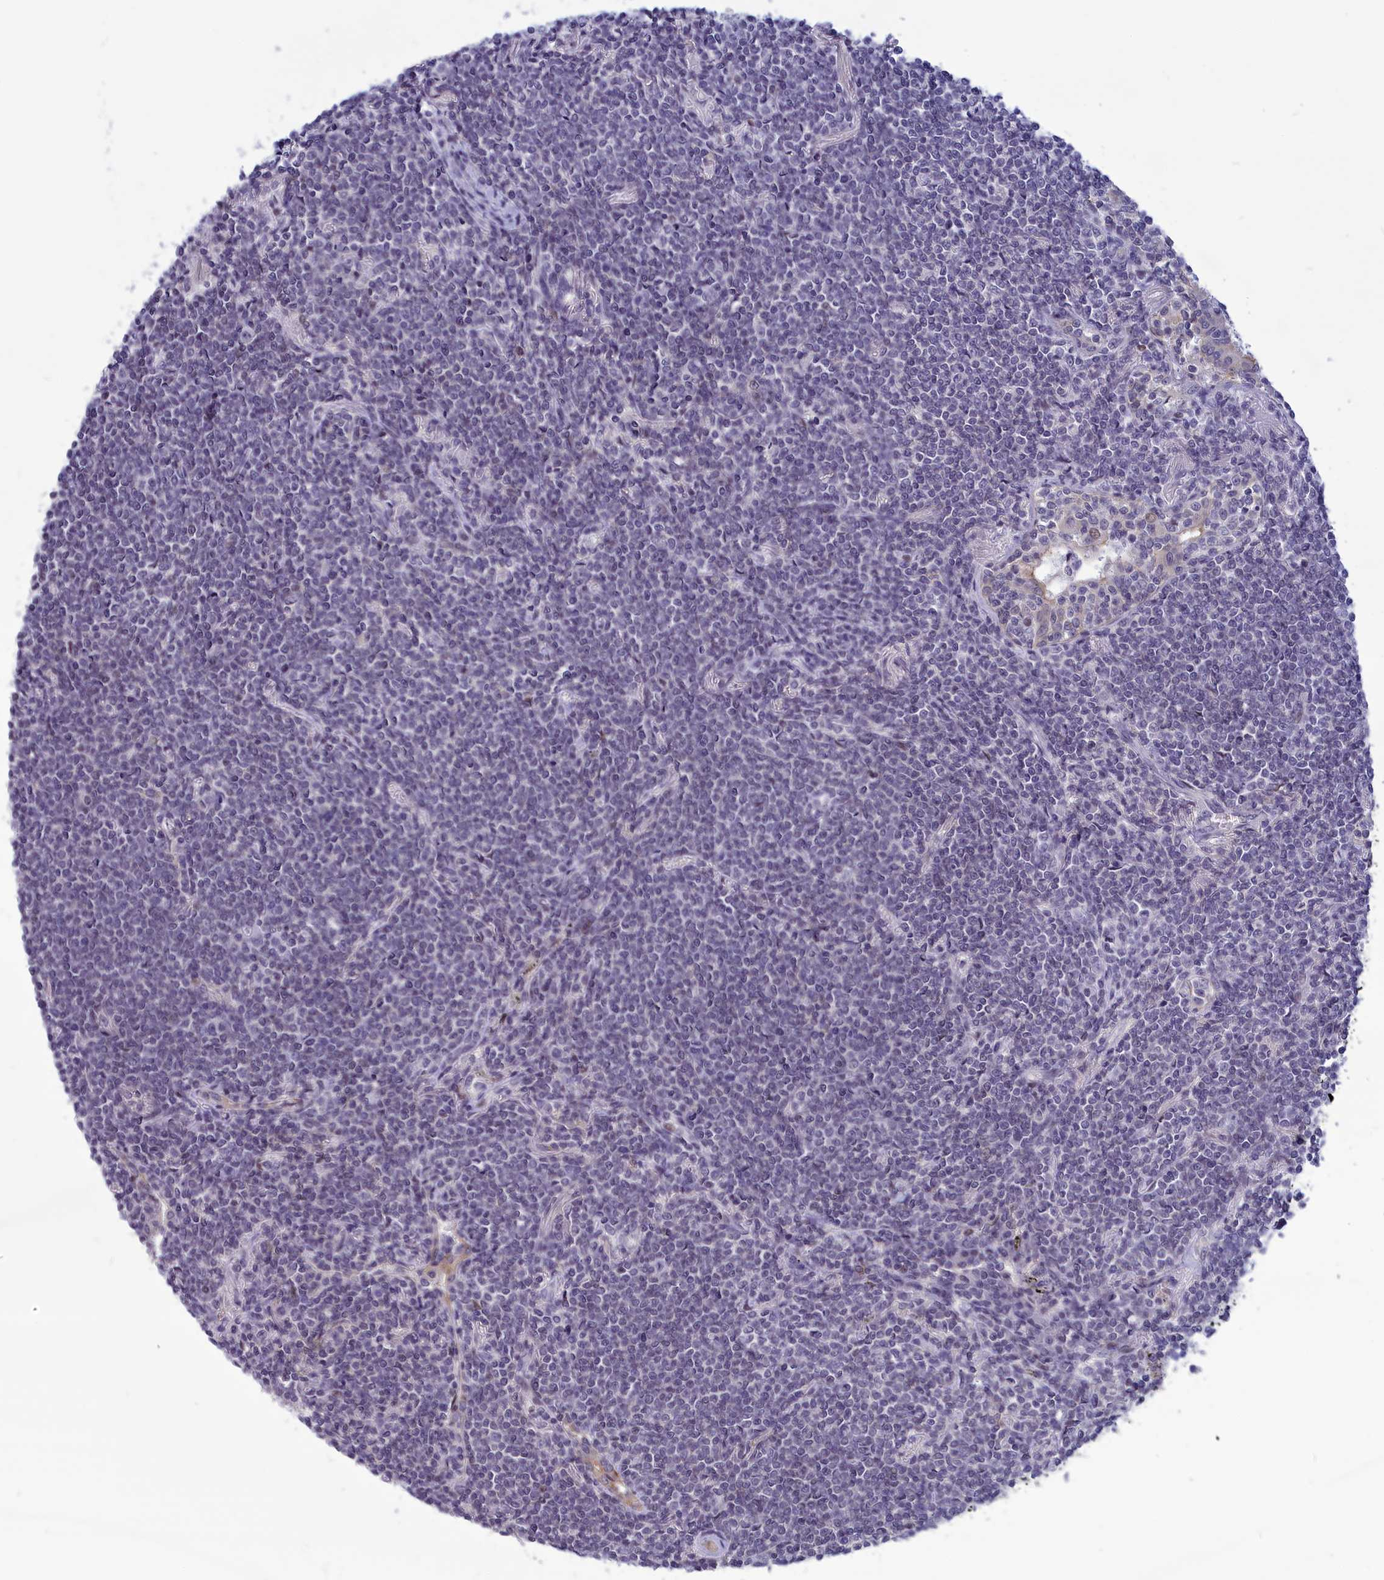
{"staining": {"intensity": "negative", "quantity": "none", "location": "none"}, "tissue": "lymphoma", "cell_type": "Tumor cells", "image_type": "cancer", "snomed": [{"axis": "morphology", "description": "Malignant lymphoma, non-Hodgkin's type, Low grade"}, {"axis": "topography", "description": "Lung"}], "caption": "This is an IHC micrograph of lymphoma. There is no expression in tumor cells.", "gene": "CORO2A", "patient": {"sex": "female", "age": 71}}